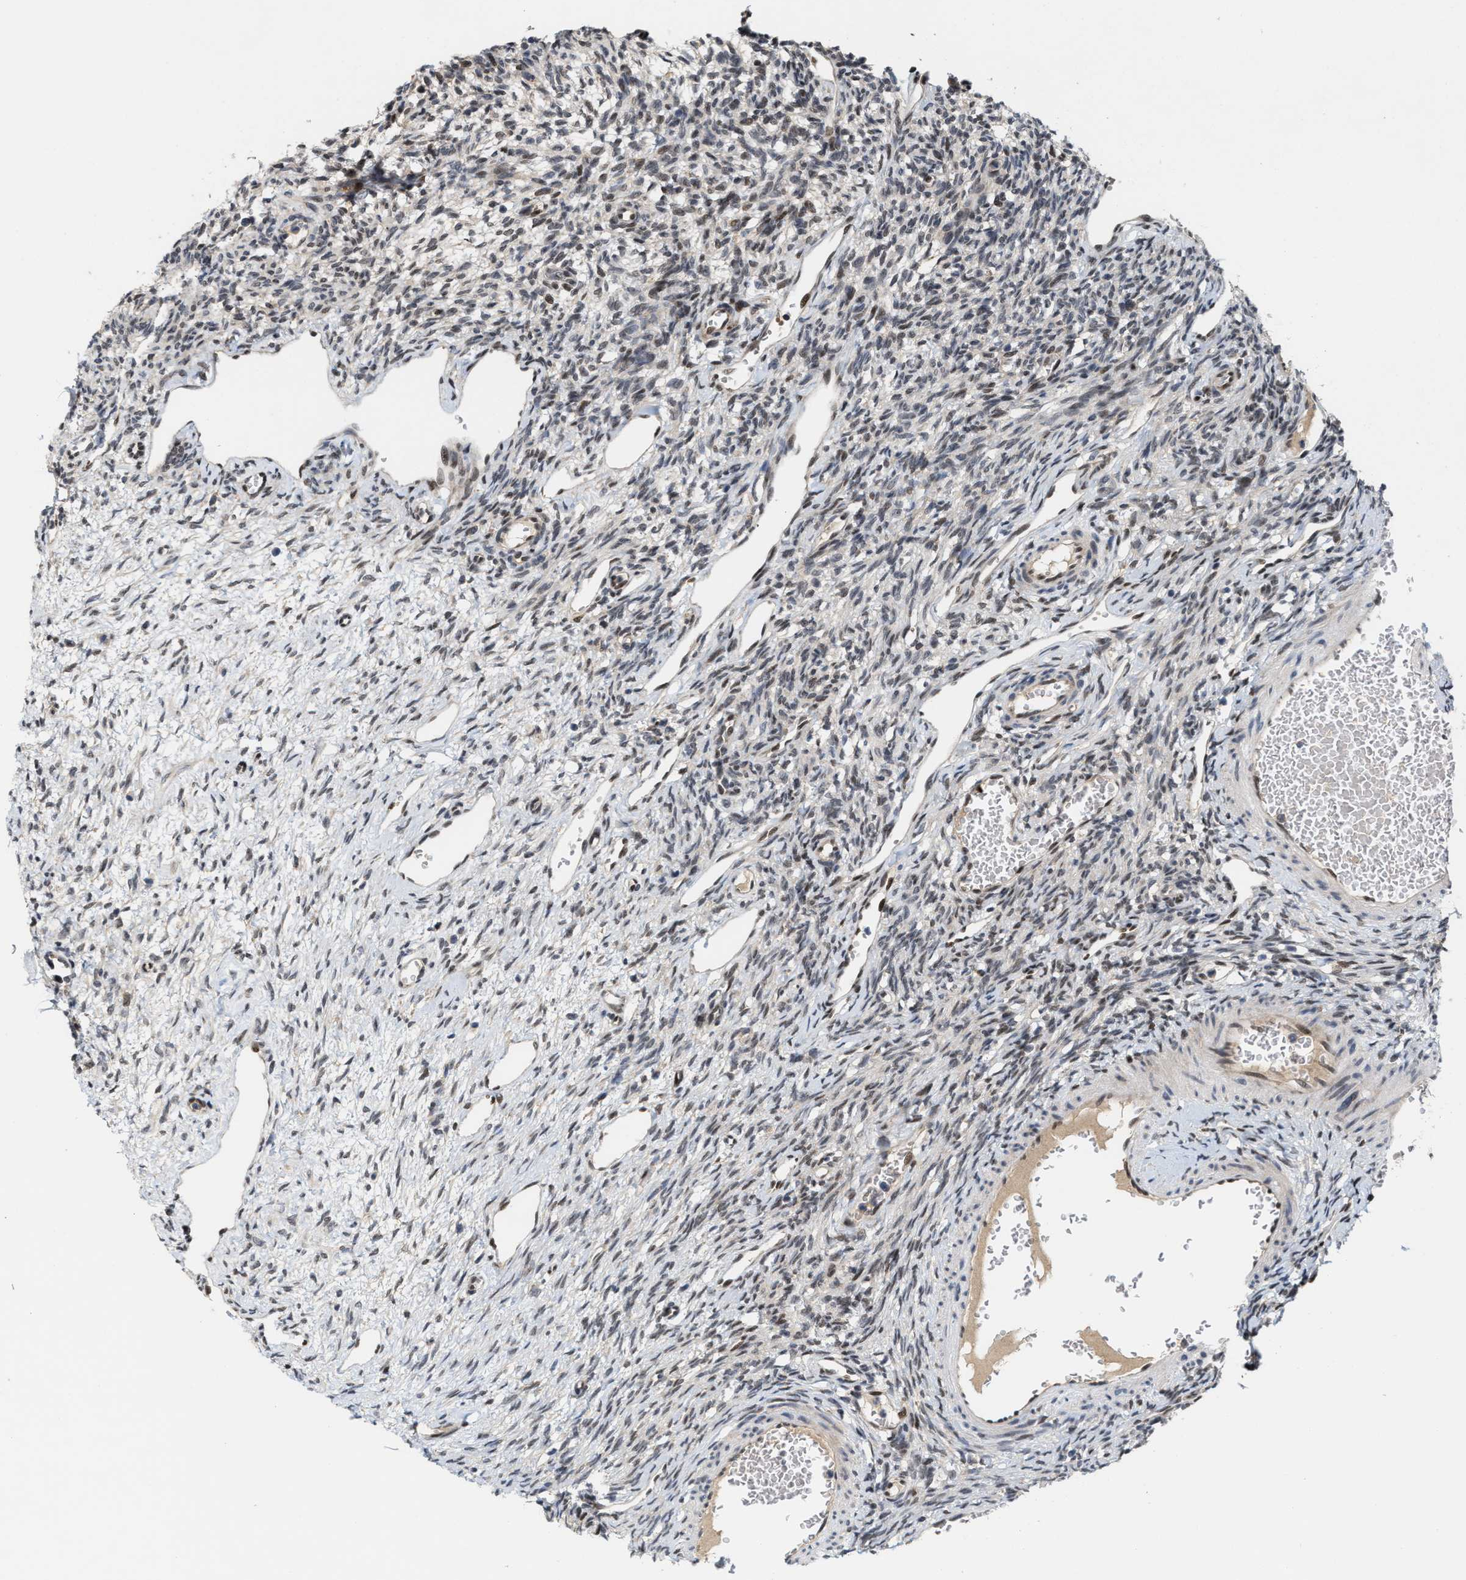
{"staining": {"intensity": "weak", "quantity": "<25%", "location": "nuclear"}, "tissue": "ovary", "cell_type": "Ovarian stroma cells", "image_type": "normal", "snomed": [{"axis": "morphology", "description": "Normal tissue, NOS"}, {"axis": "topography", "description": "Ovary"}], "caption": "DAB immunohistochemical staining of unremarkable ovary displays no significant expression in ovarian stroma cells.", "gene": "TCF4", "patient": {"sex": "female", "age": 33}}